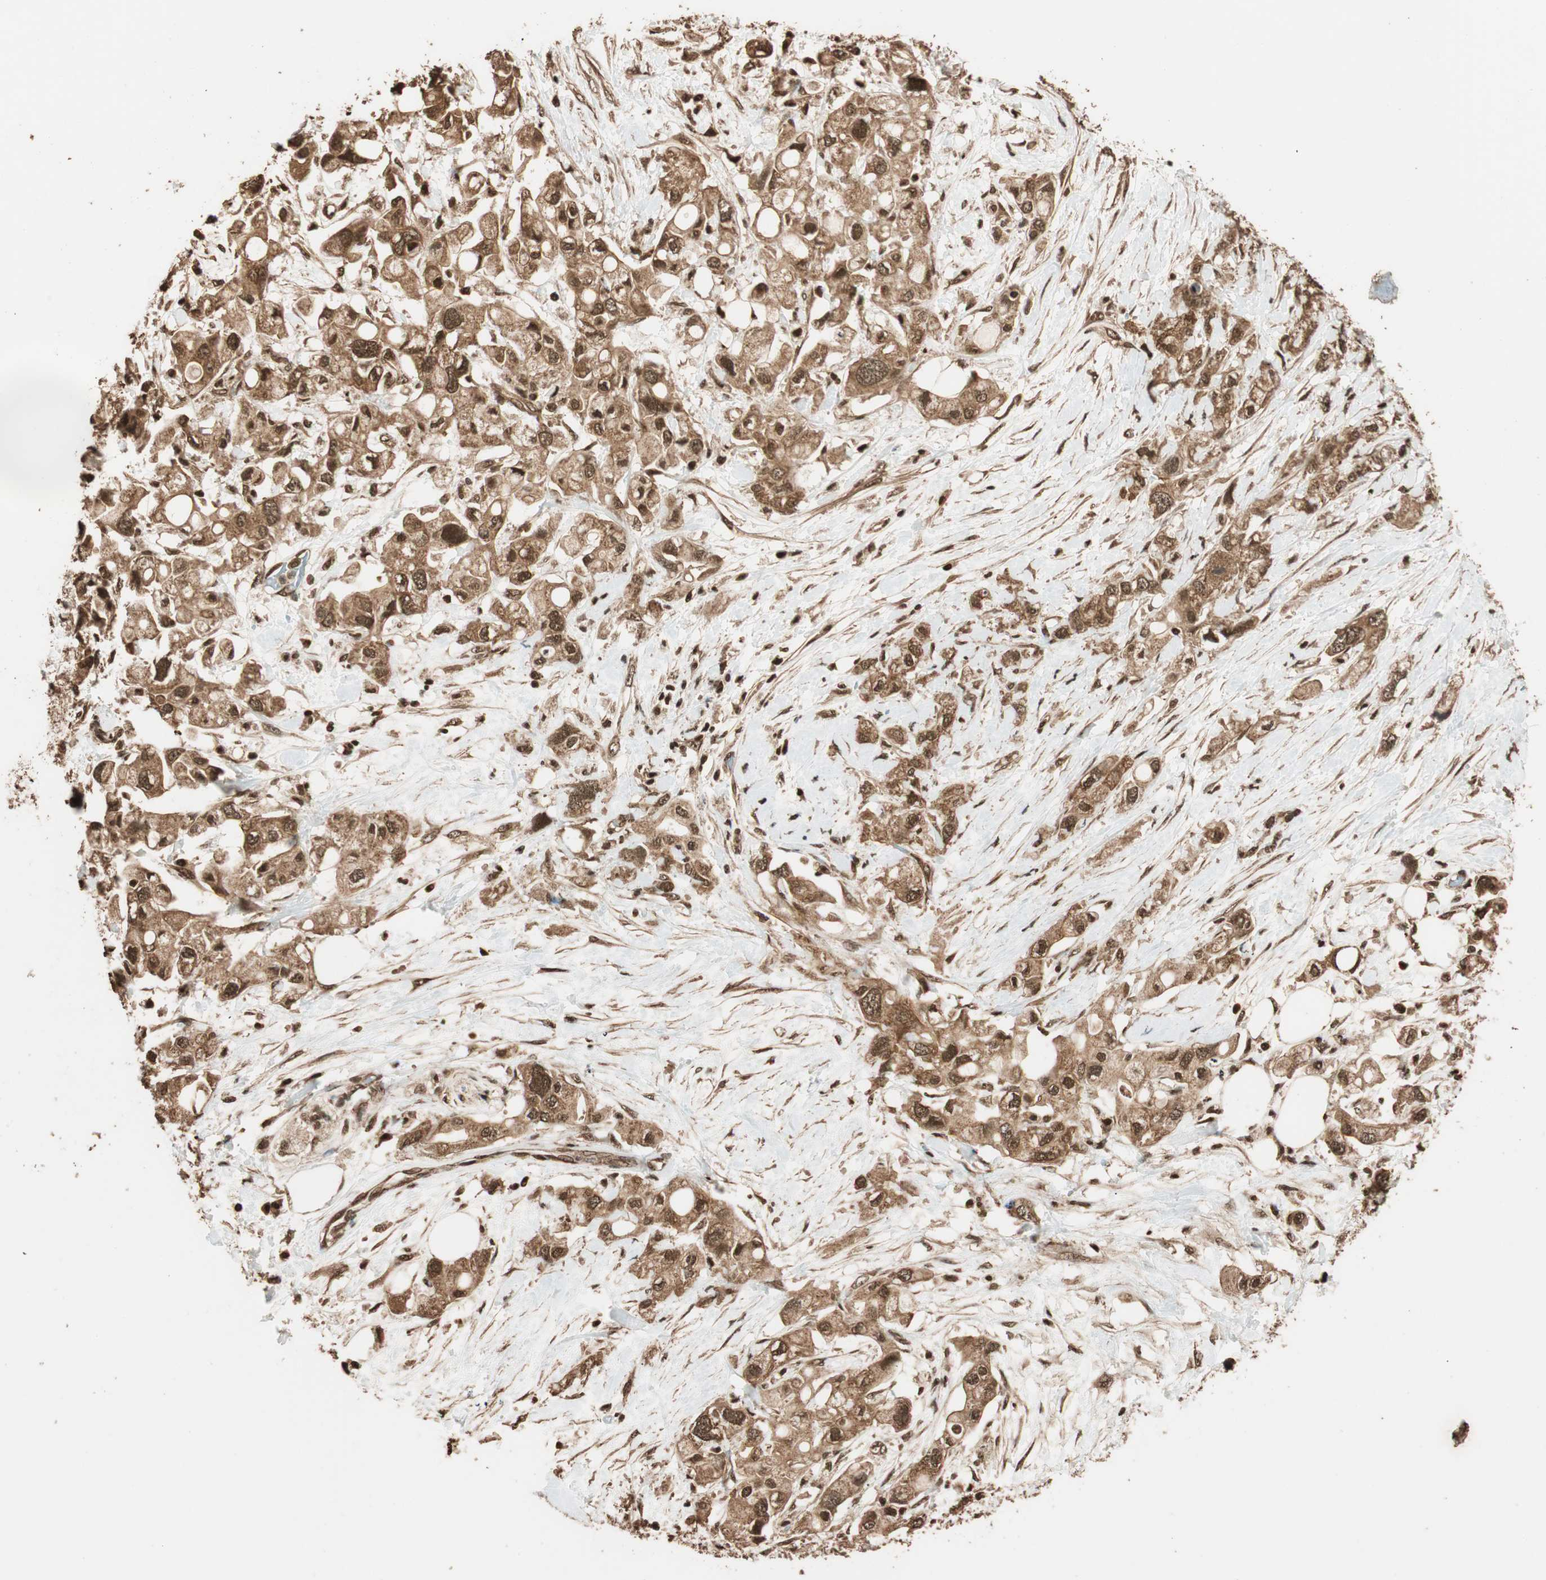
{"staining": {"intensity": "moderate", "quantity": ">75%", "location": "cytoplasmic/membranous,nuclear"}, "tissue": "pancreatic cancer", "cell_type": "Tumor cells", "image_type": "cancer", "snomed": [{"axis": "morphology", "description": "Adenocarcinoma, NOS"}, {"axis": "topography", "description": "Pancreas"}], "caption": "This histopathology image exhibits pancreatic cancer (adenocarcinoma) stained with IHC to label a protein in brown. The cytoplasmic/membranous and nuclear of tumor cells show moderate positivity for the protein. Nuclei are counter-stained blue.", "gene": "ALKBH5", "patient": {"sex": "female", "age": 56}}